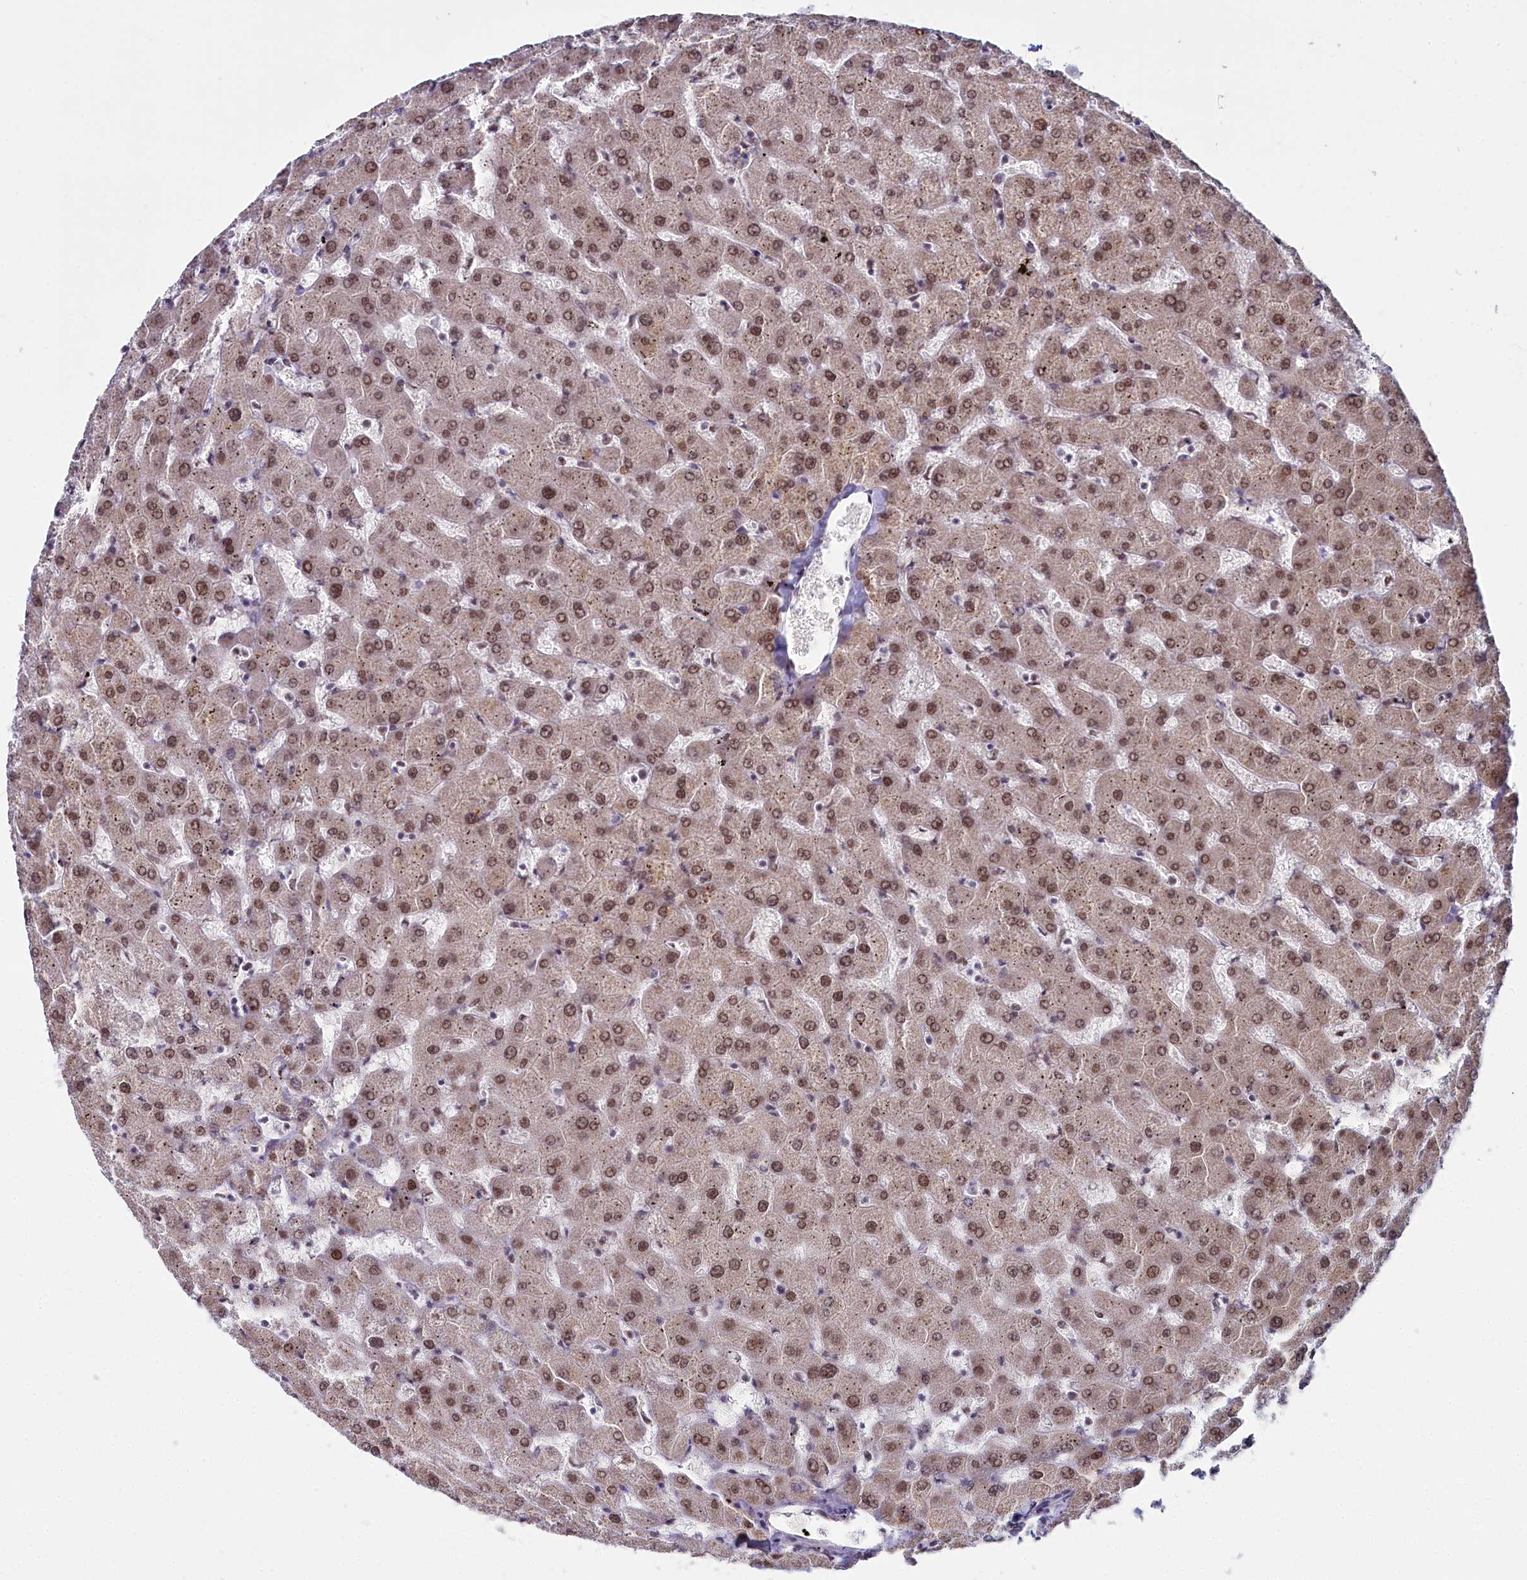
{"staining": {"intensity": "negative", "quantity": "none", "location": "none"}, "tissue": "liver", "cell_type": "Cholangiocytes", "image_type": "normal", "snomed": [{"axis": "morphology", "description": "Normal tissue, NOS"}, {"axis": "topography", "description": "Liver"}], "caption": "An IHC histopathology image of benign liver is shown. There is no staining in cholangiocytes of liver. The staining is performed using DAB (3,3'-diaminobenzidine) brown chromogen with nuclei counter-stained in using hematoxylin.", "gene": "PPHLN1", "patient": {"sex": "female", "age": 63}}